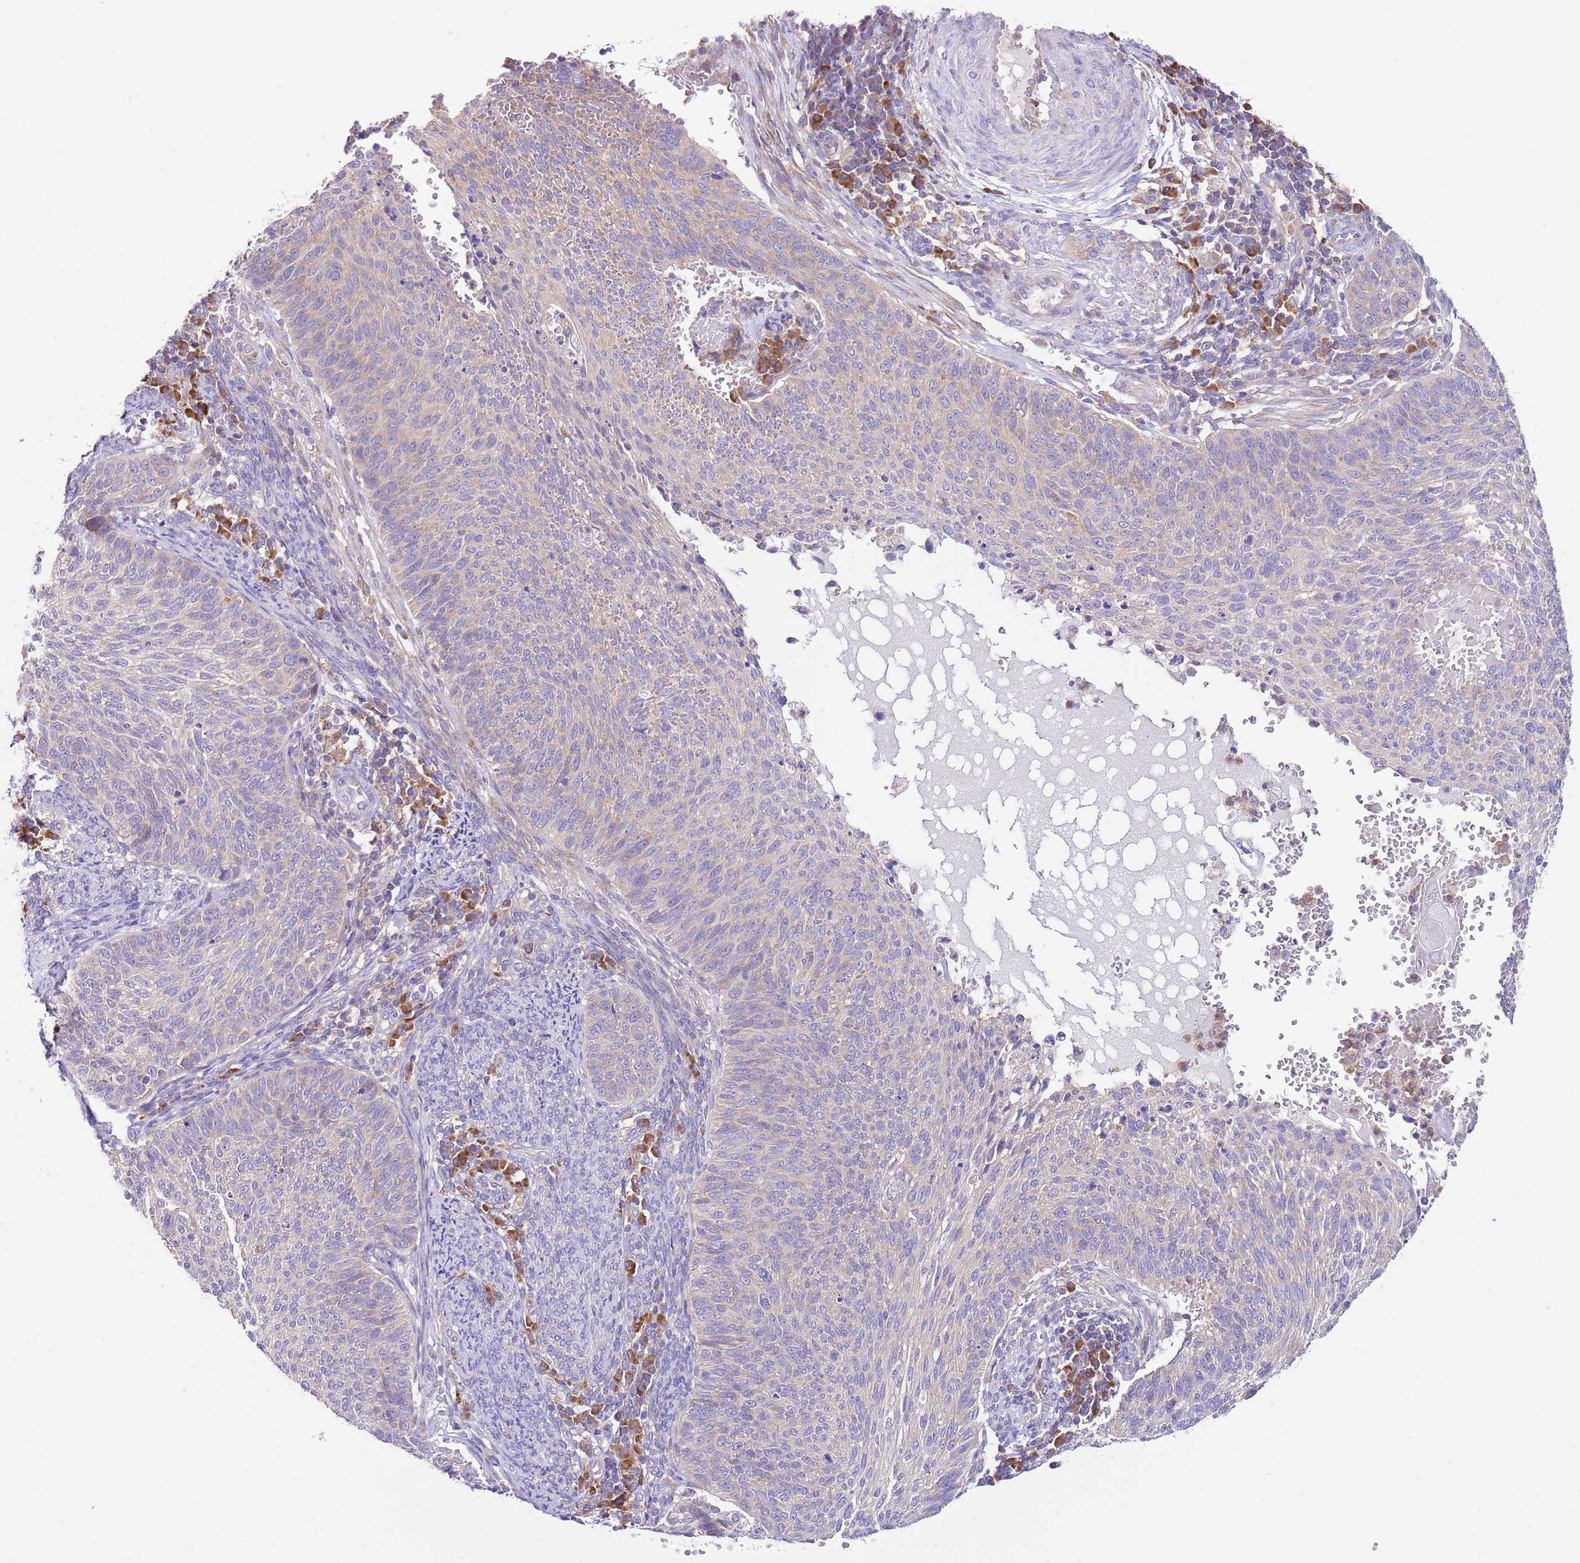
{"staining": {"intensity": "weak", "quantity": "<25%", "location": "cytoplasmic/membranous"}, "tissue": "cervical cancer", "cell_type": "Tumor cells", "image_type": "cancer", "snomed": [{"axis": "morphology", "description": "Squamous cell carcinoma, NOS"}, {"axis": "topography", "description": "Cervix"}], "caption": "DAB (3,3'-diaminobenzidine) immunohistochemical staining of cervical cancer exhibits no significant positivity in tumor cells.", "gene": "RPS10", "patient": {"sex": "female", "age": 70}}